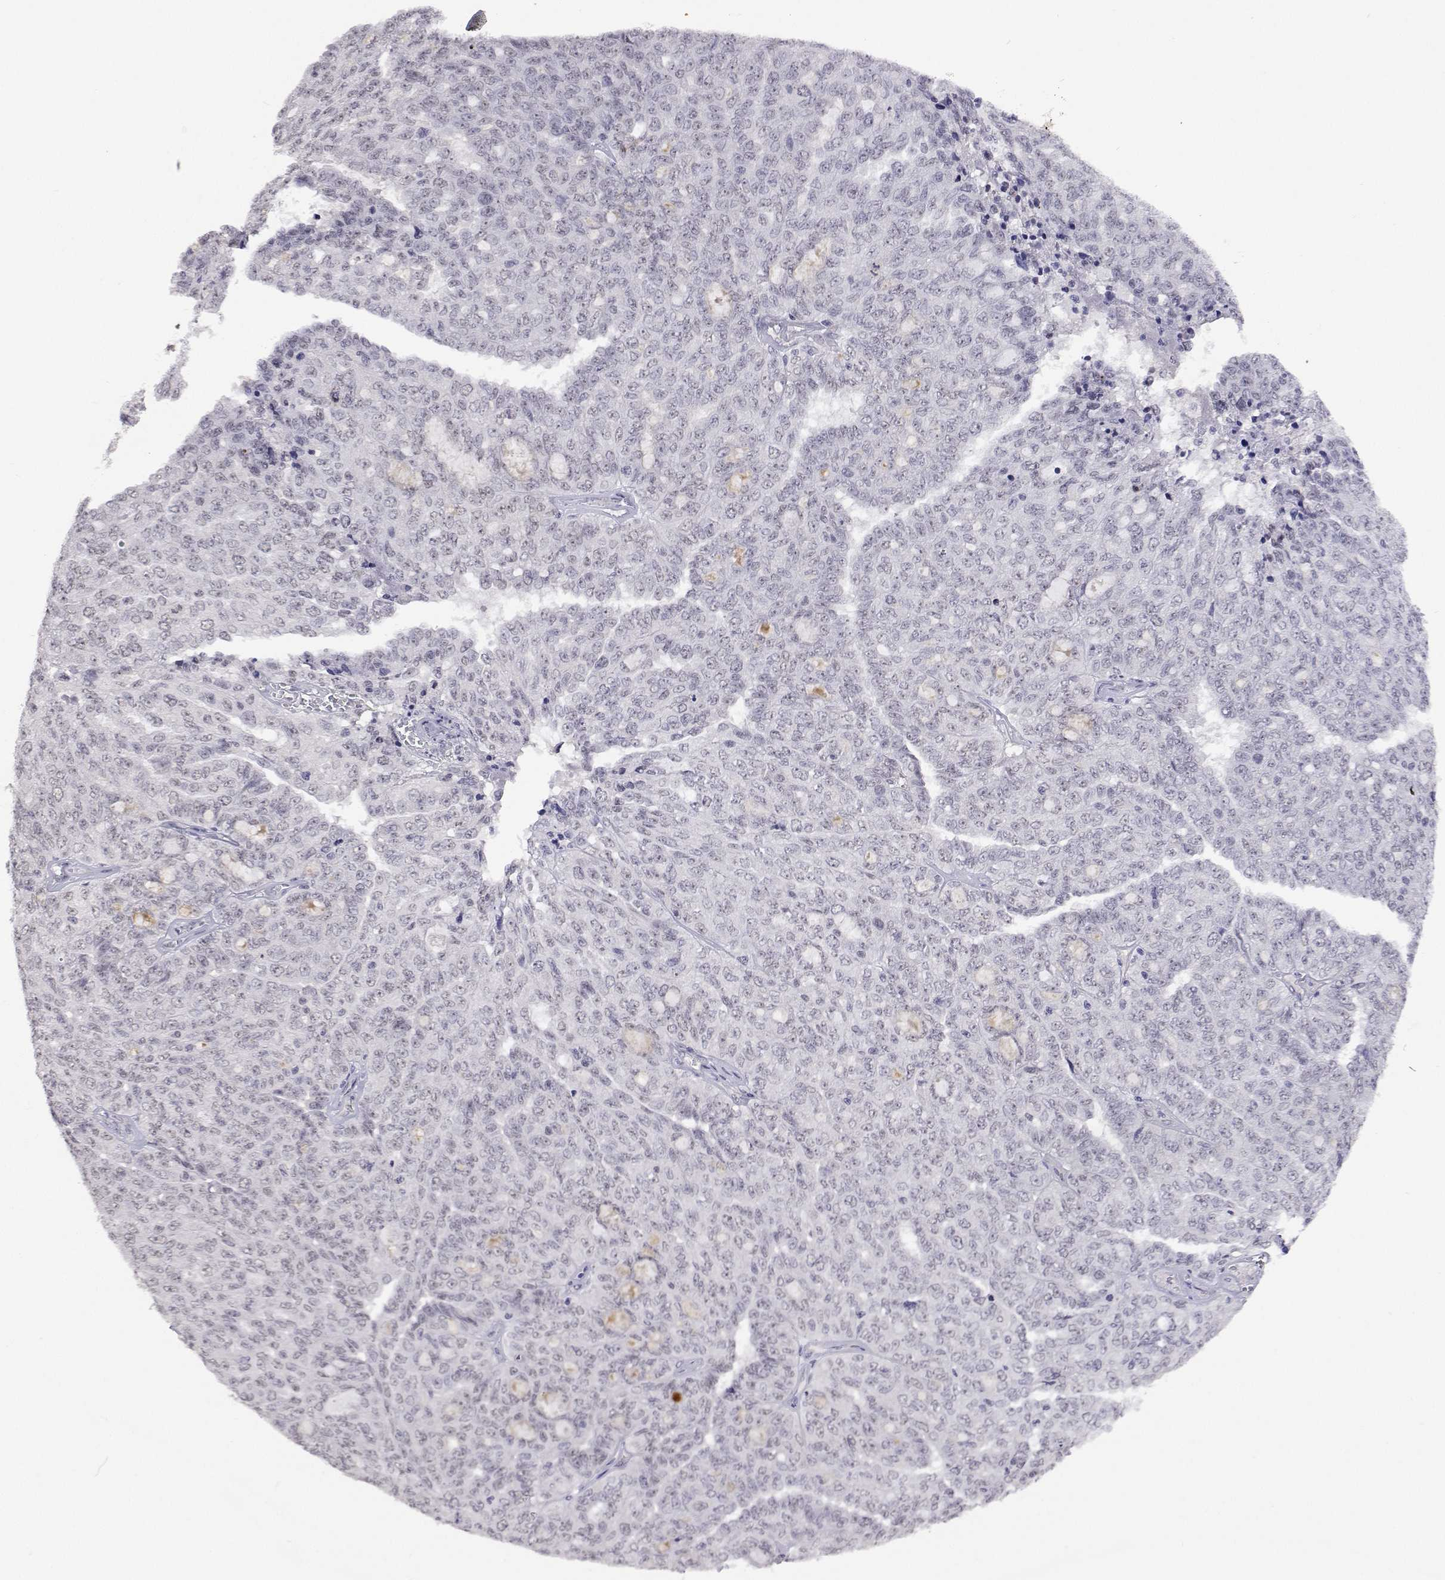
{"staining": {"intensity": "negative", "quantity": "none", "location": "none"}, "tissue": "ovarian cancer", "cell_type": "Tumor cells", "image_type": "cancer", "snomed": [{"axis": "morphology", "description": "Cystadenocarcinoma, serous, NOS"}, {"axis": "topography", "description": "Ovary"}], "caption": "Immunohistochemistry of ovarian serous cystadenocarcinoma reveals no staining in tumor cells.", "gene": "NHP2", "patient": {"sex": "female", "age": 71}}